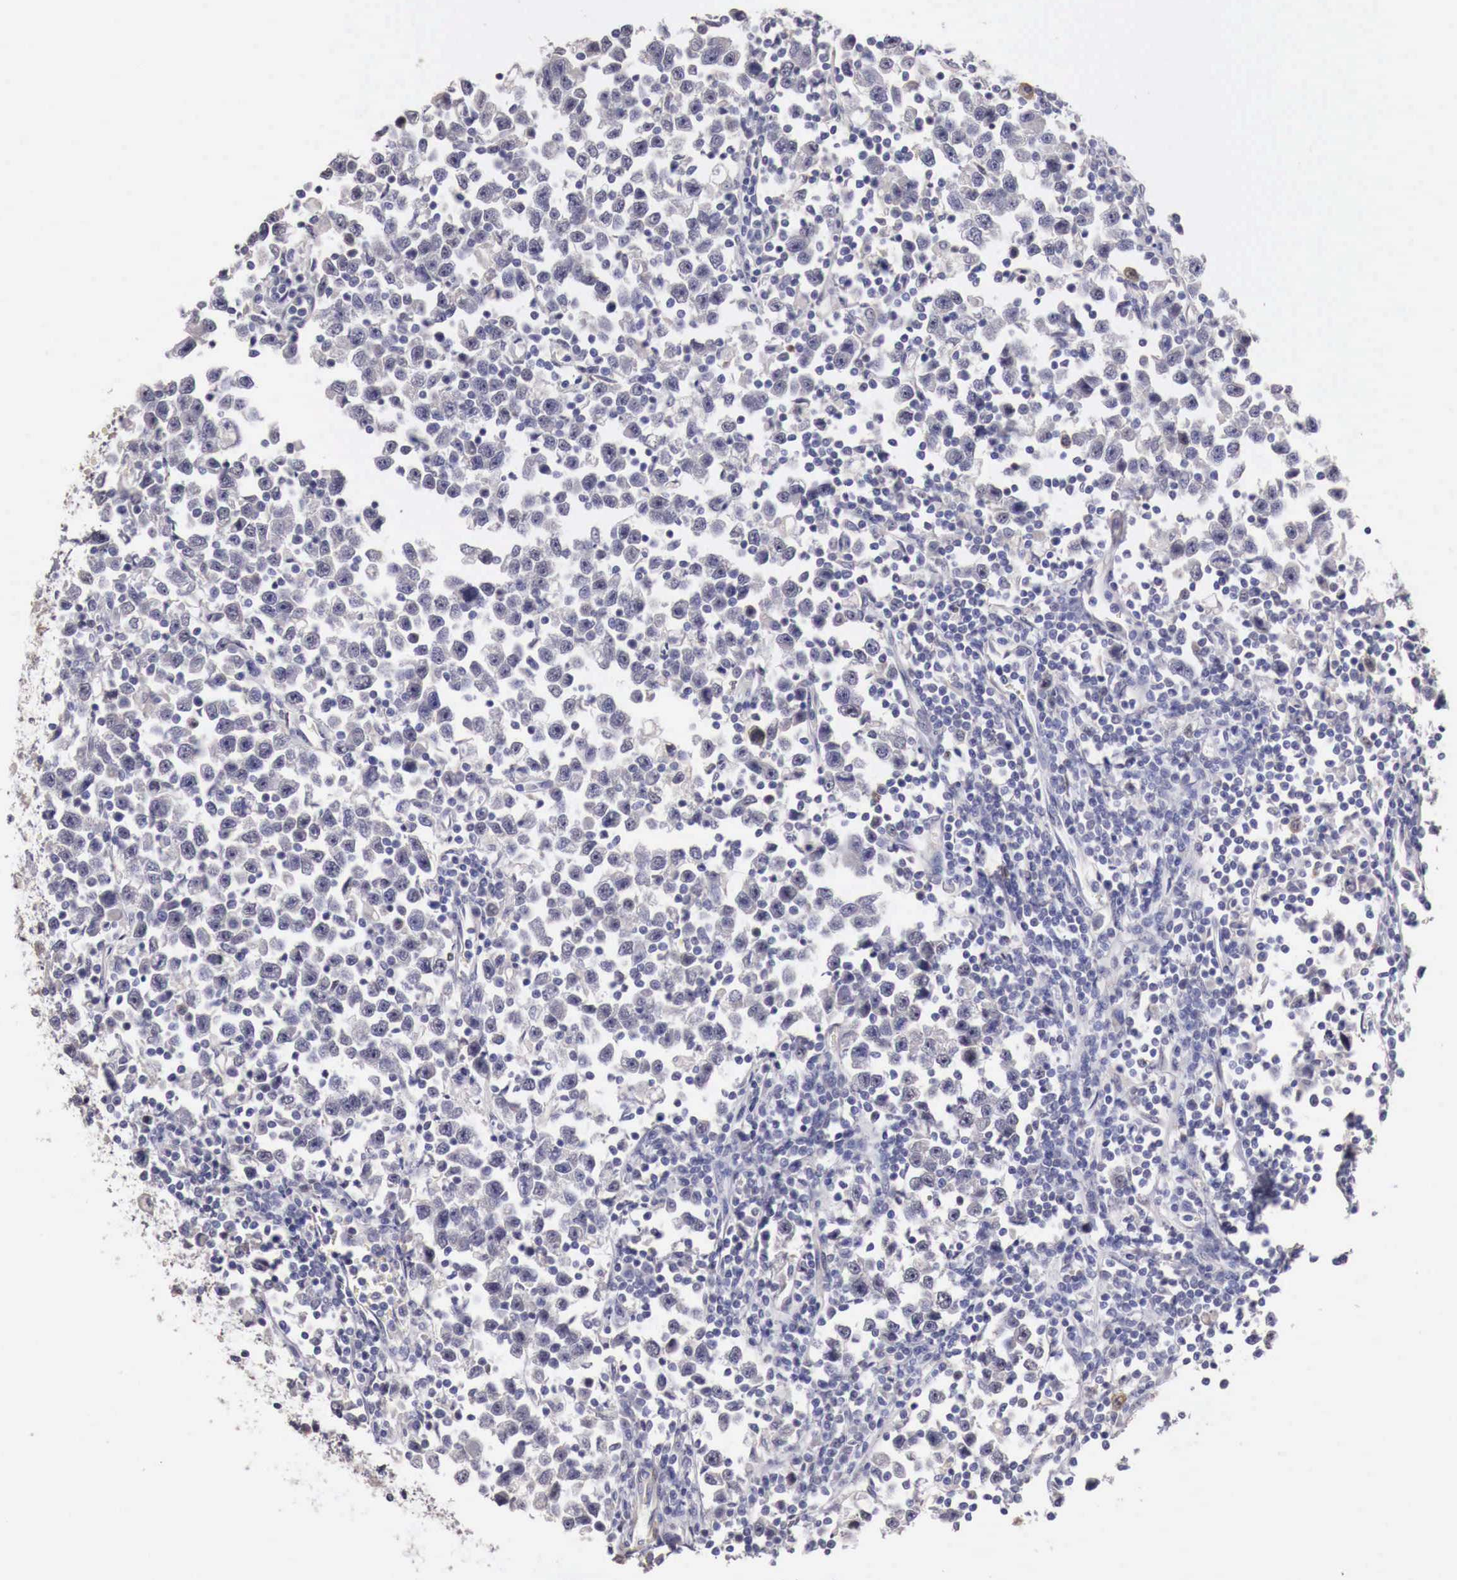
{"staining": {"intensity": "negative", "quantity": "none", "location": "none"}, "tissue": "testis cancer", "cell_type": "Tumor cells", "image_type": "cancer", "snomed": [{"axis": "morphology", "description": "Seminoma, NOS"}, {"axis": "topography", "description": "Testis"}], "caption": "High magnification brightfield microscopy of testis cancer stained with DAB (brown) and counterstained with hematoxylin (blue): tumor cells show no significant expression.", "gene": "ENOX2", "patient": {"sex": "male", "age": 43}}